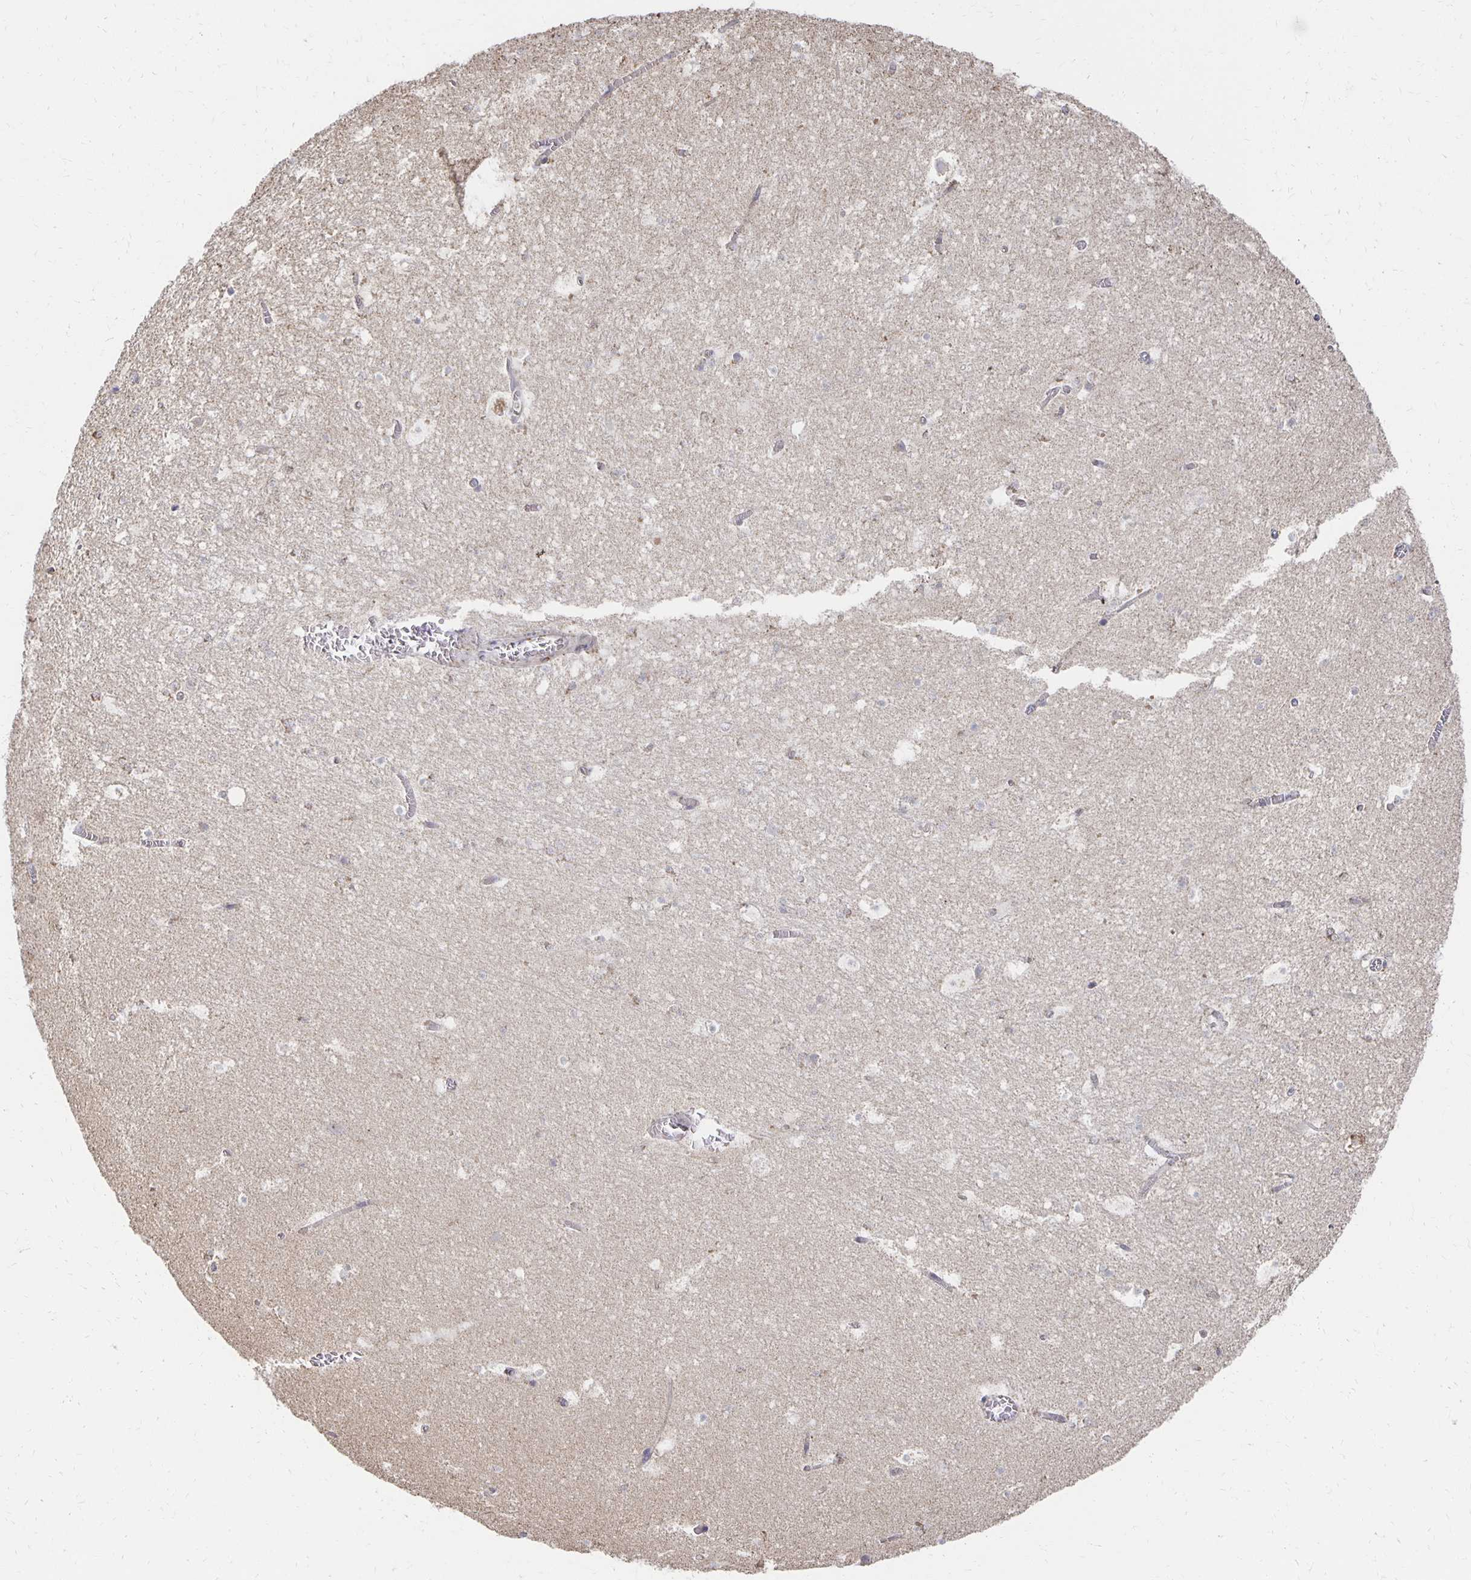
{"staining": {"intensity": "negative", "quantity": "none", "location": "none"}, "tissue": "hippocampus", "cell_type": "Glial cells", "image_type": "normal", "snomed": [{"axis": "morphology", "description": "Normal tissue, NOS"}, {"axis": "topography", "description": "Hippocampus"}], "caption": "Normal hippocampus was stained to show a protein in brown. There is no significant positivity in glial cells. The staining is performed using DAB (3,3'-diaminobenzidine) brown chromogen with nuclei counter-stained in using hematoxylin.", "gene": "NKX2", "patient": {"sex": "female", "age": 42}}